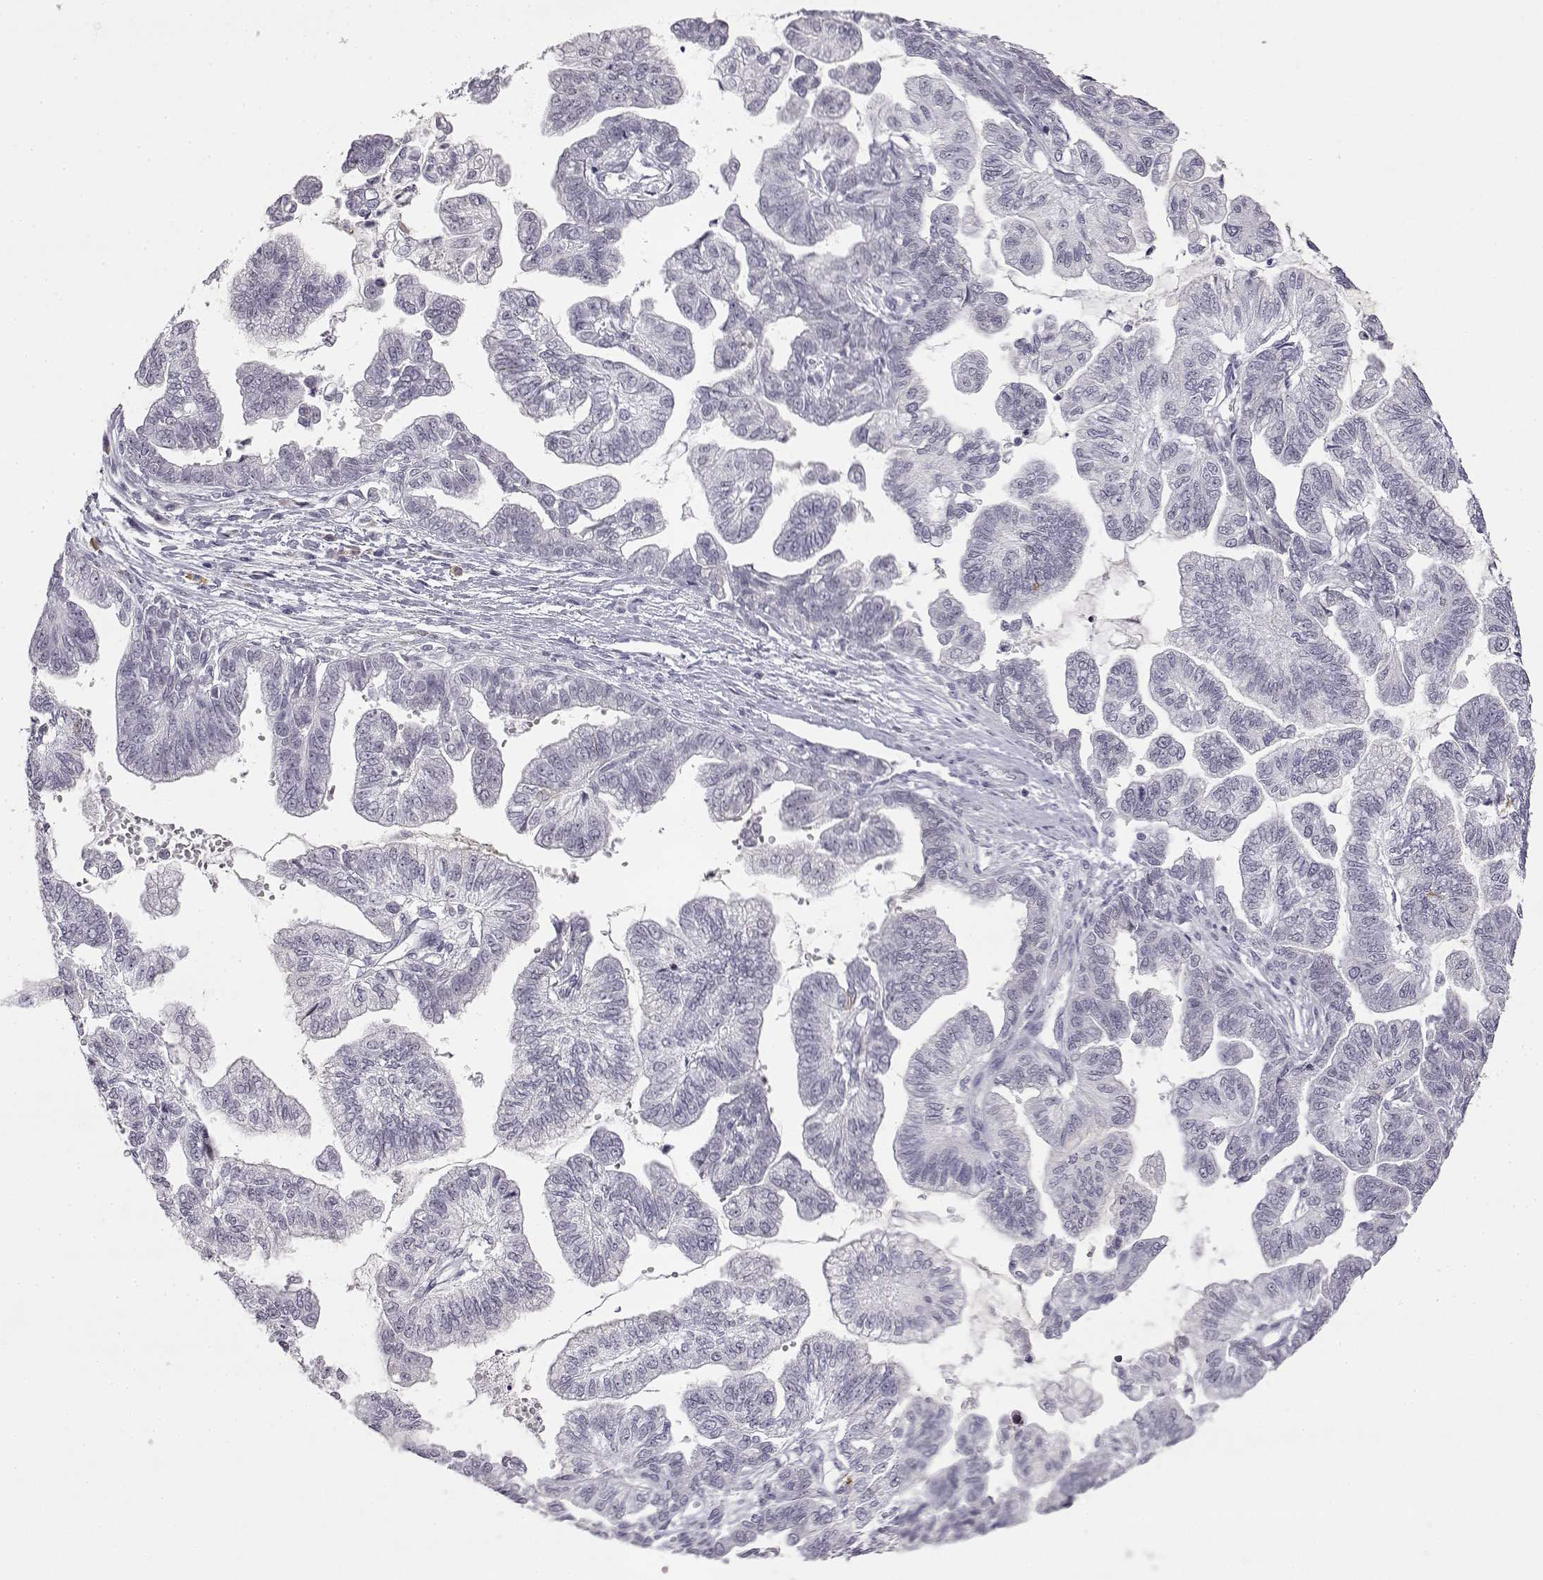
{"staining": {"intensity": "negative", "quantity": "none", "location": "none"}, "tissue": "stomach cancer", "cell_type": "Tumor cells", "image_type": "cancer", "snomed": [{"axis": "morphology", "description": "Adenocarcinoma, NOS"}, {"axis": "topography", "description": "Stomach"}], "caption": "Human stomach adenocarcinoma stained for a protein using immunohistochemistry (IHC) reveals no positivity in tumor cells.", "gene": "VGF", "patient": {"sex": "male", "age": 83}}